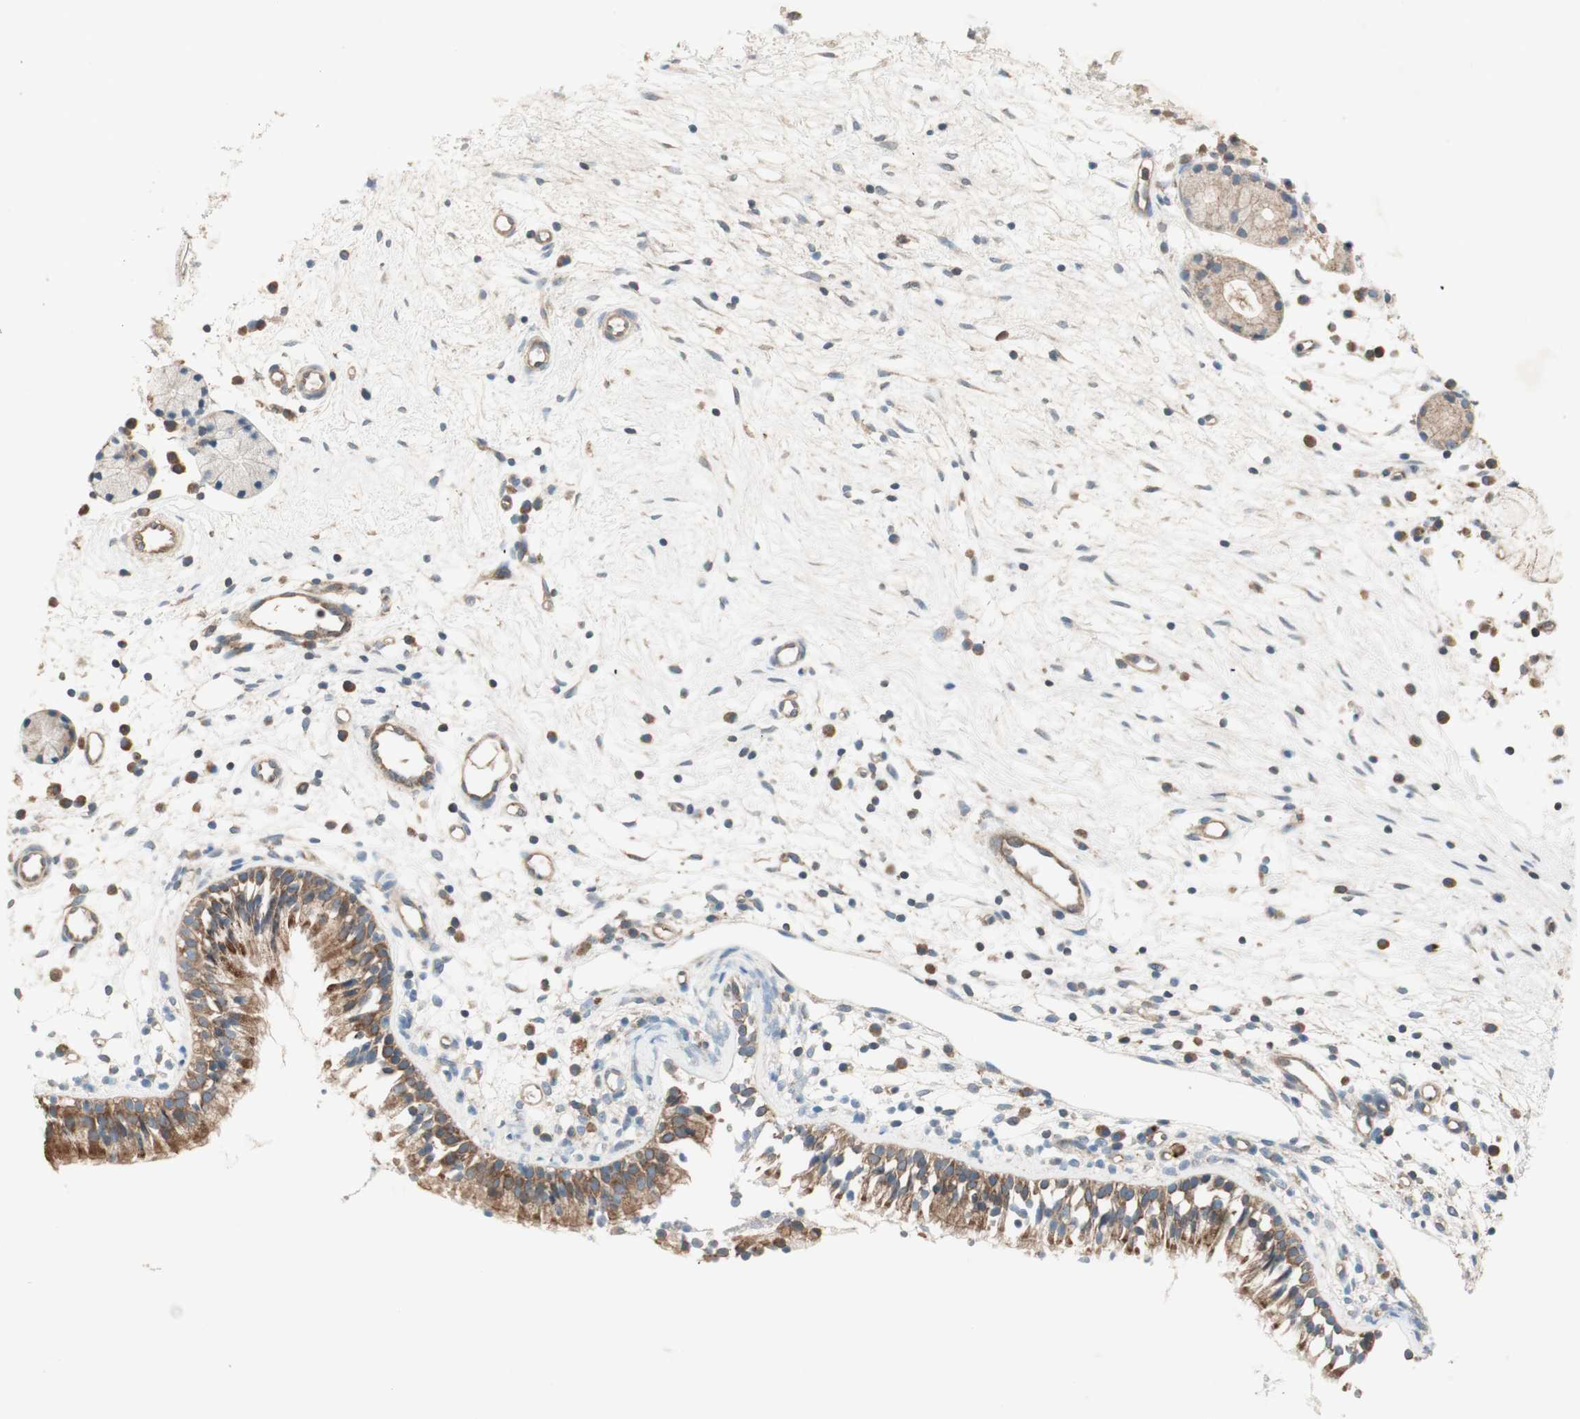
{"staining": {"intensity": "moderate", "quantity": ">75%", "location": "cytoplasmic/membranous"}, "tissue": "nasopharynx", "cell_type": "Respiratory epithelial cells", "image_type": "normal", "snomed": [{"axis": "morphology", "description": "Normal tissue, NOS"}, {"axis": "topography", "description": "Nasopharynx"}], "caption": "A brown stain highlights moderate cytoplasmic/membranous expression of a protein in respiratory epithelial cells of normal nasopharynx.", "gene": "CC2D1A", "patient": {"sex": "male", "age": 21}}